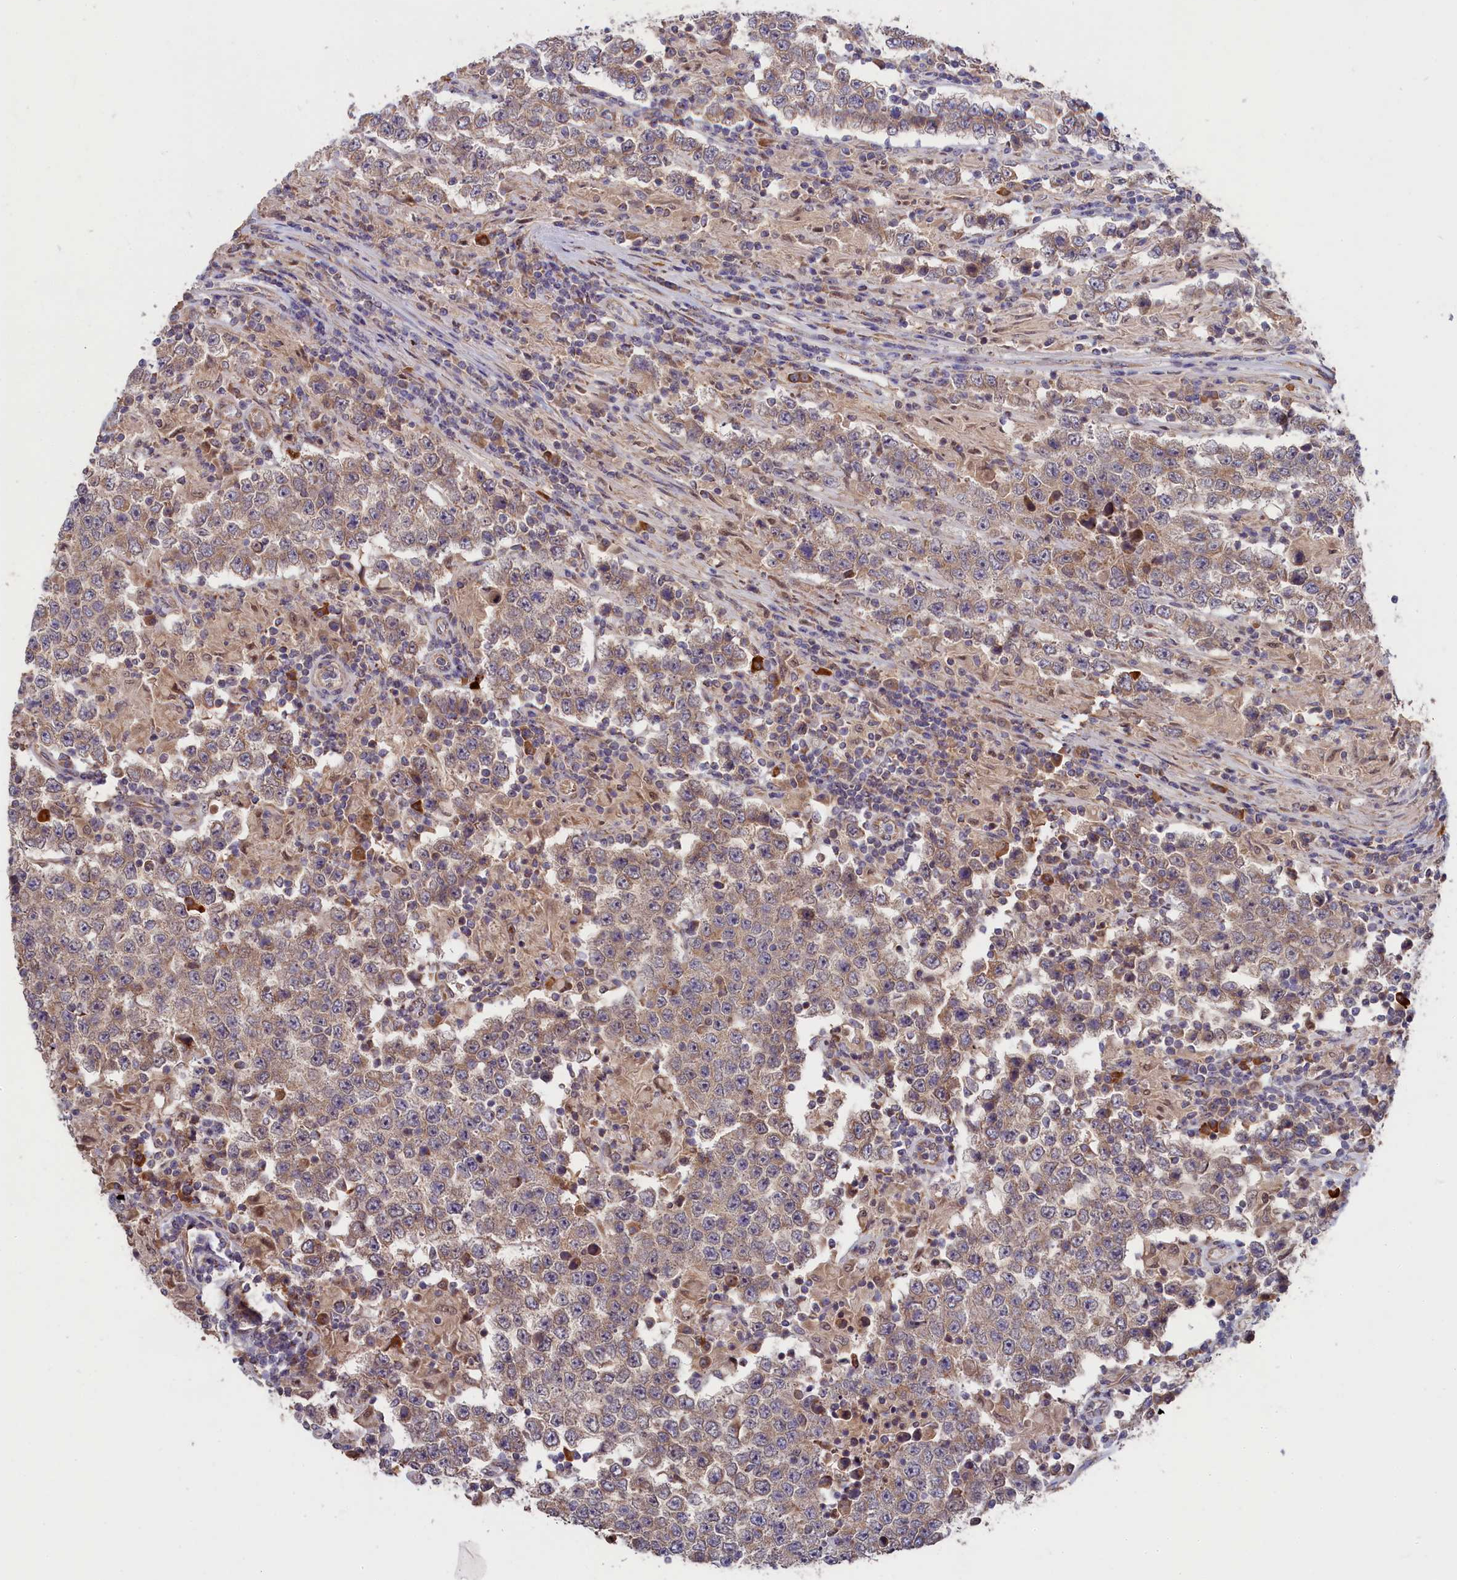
{"staining": {"intensity": "weak", "quantity": "25%-75%", "location": "cytoplasmic/membranous"}, "tissue": "testis cancer", "cell_type": "Tumor cells", "image_type": "cancer", "snomed": [{"axis": "morphology", "description": "Normal tissue, NOS"}, {"axis": "morphology", "description": "Urothelial carcinoma, High grade"}, {"axis": "morphology", "description": "Seminoma, NOS"}, {"axis": "morphology", "description": "Carcinoma, Embryonal, NOS"}, {"axis": "topography", "description": "Urinary bladder"}, {"axis": "topography", "description": "Testis"}], "caption": "Immunohistochemistry (IHC) photomicrograph of neoplastic tissue: human testis cancer (urothelial carcinoma (high-grade)) stained using immunohistochemistry (IHC) displays low levels of weak protein expression localized specifically in the cytoplasmic/membranous of tumor cells, appearing as a cytoplasmic/membranous brown color.", "gene": "CEP44", "patient": {"sex": "male", "age": 41}}